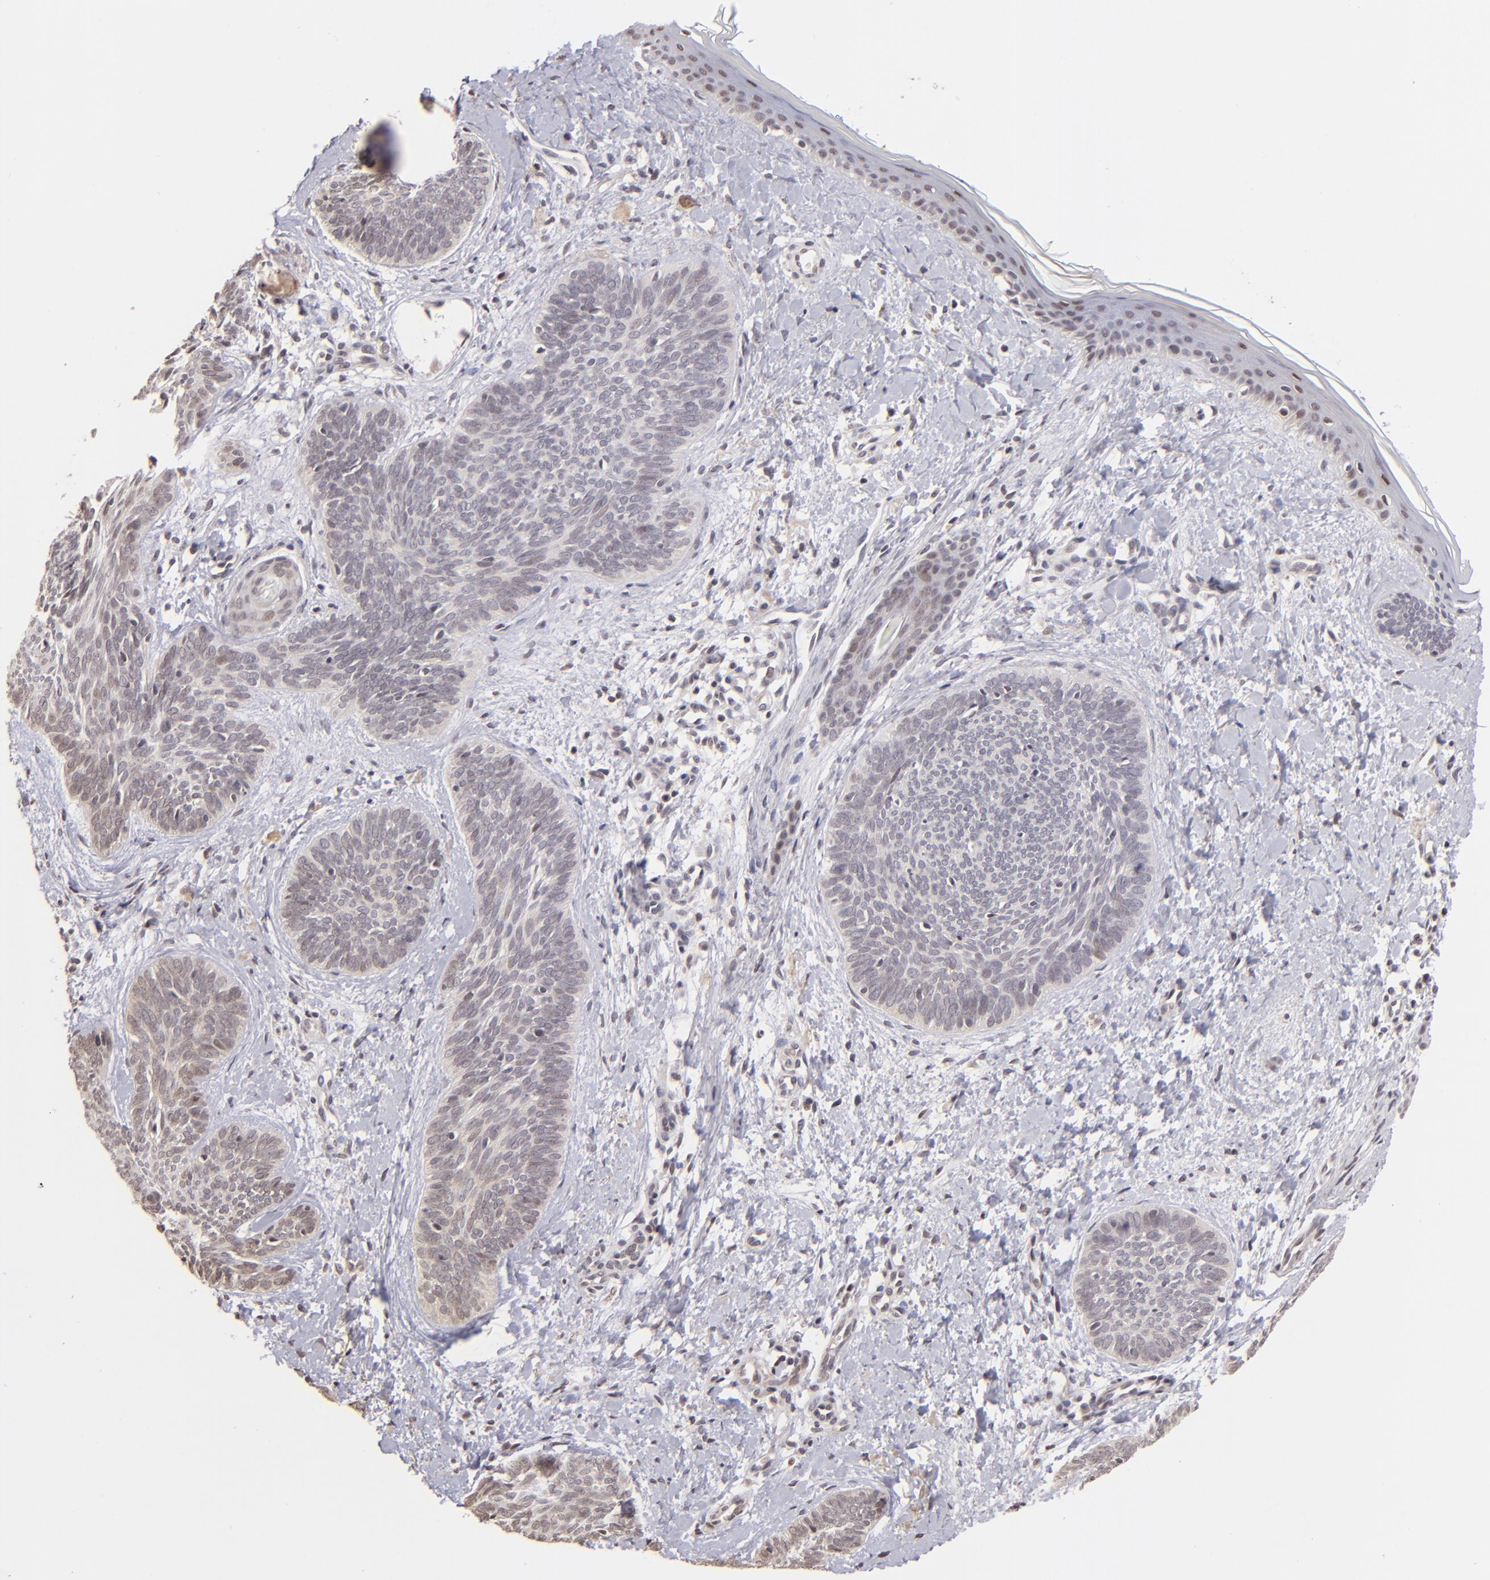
{"staining": {"intensity": "weak", "quantity": "<25%", "location": "nuclear"}, "tissue": "skin cancer", "cell_type": "Tumor cells", "image_type": "cancer", "snomed": [{"axis": "morphology", "description": "Basal cell carcinoma"}, {"axis": "topography", "description": "Skin"}], "caption": "An immunohistochemistry (IHC) photomicrograph of skin cancer (basal cell carcinoma) is shown. There is no staining in tumor cells of skin cancer (basal cell carcinoma). (Immunohistochemistry, brightfield microscopy, high magnification).", "gene": "RARB", "patient": {"sex": "female", "age": 81}}